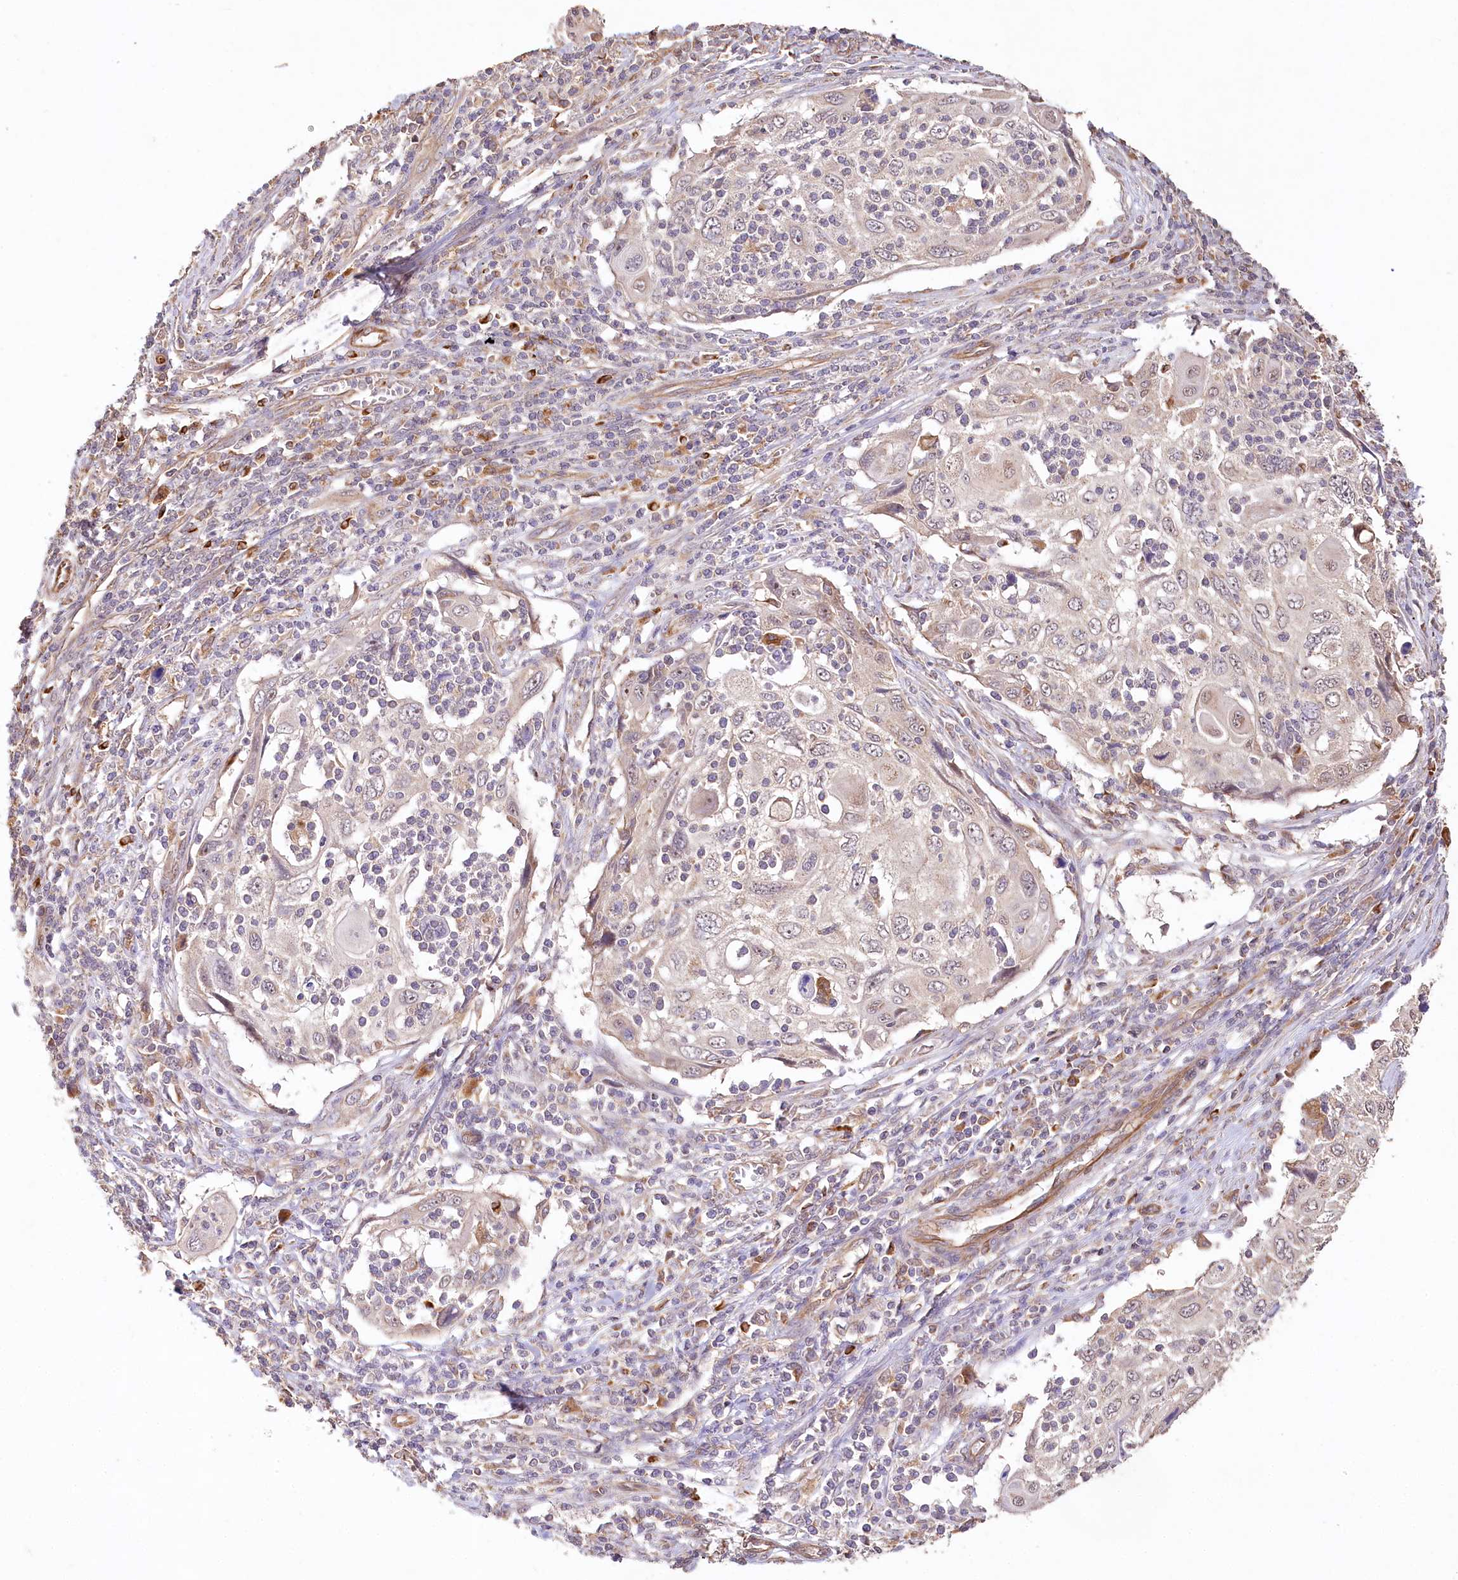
{"staining": {"intensity": "weak", "quantity": "25%-75%", "location": "cytoplasmic/membranous"}, "tissue": "cervical cancer", "cell_type": "Tumor cells", "image_type": "cancer", "snomed": [{"axis": "morphology", "description": "Squamous cell carcinoma, NOS"}, {"axis": "topography", "description": "Cervix"}], "caption": "Cervical cancer (squamous cell carcinoma) stained with a protein marker reveals weak staining in tumor cells.", "gene": "DMXL1", "patient": {"sex": "female", "age": 70}}